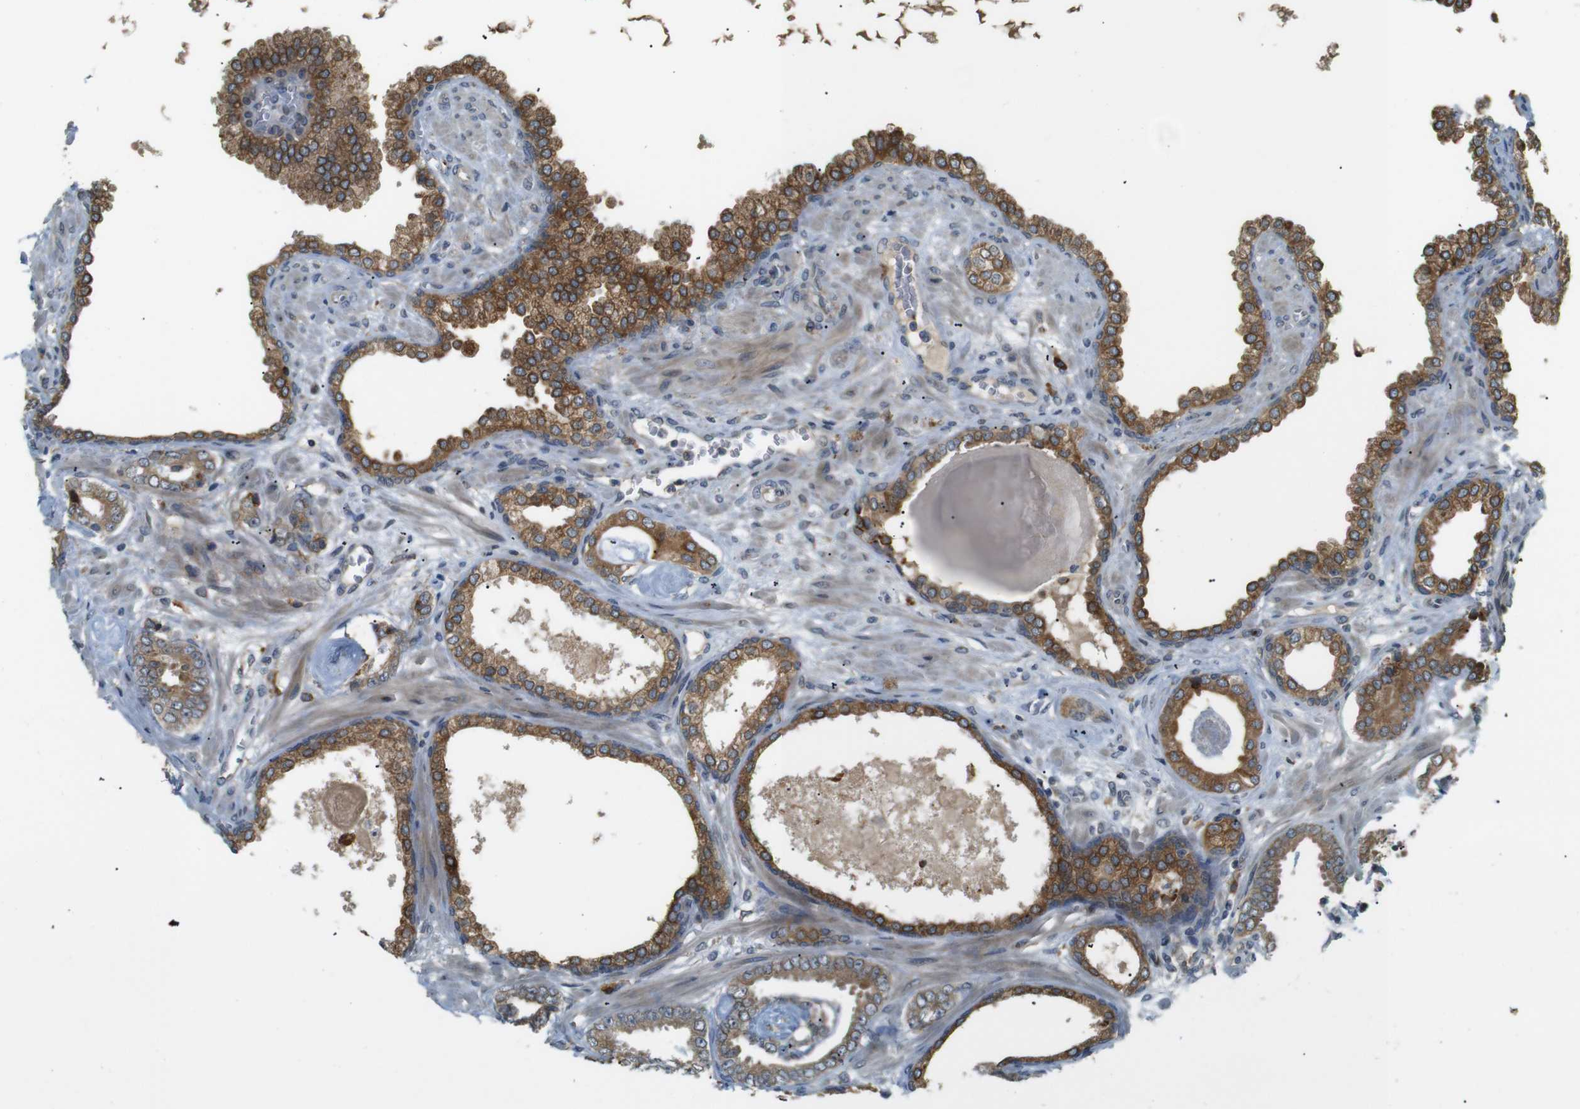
{"staining": {"intensity": "moderate", "quantity": ">75%", "location": "cytoplasmic/membranous"}, "tissue": "prostate cancer", "cell_type": "Tumor cells", "image_type": "cancer", "snomed": [{"axis": "morphology", "description": "Adenocarcinoma, Low grade"}, {"axis": "topography", "description": "Prostate"}], "caption": "Prostate cancer (low-grade adenocarcinoma) stained with immunohistochemistry shows moderate cytoplasmic/membranous positivity in approximately >75% of tumor cells.", "gene": "TMED4", "patient": {"sex": "male", "age": 53}}